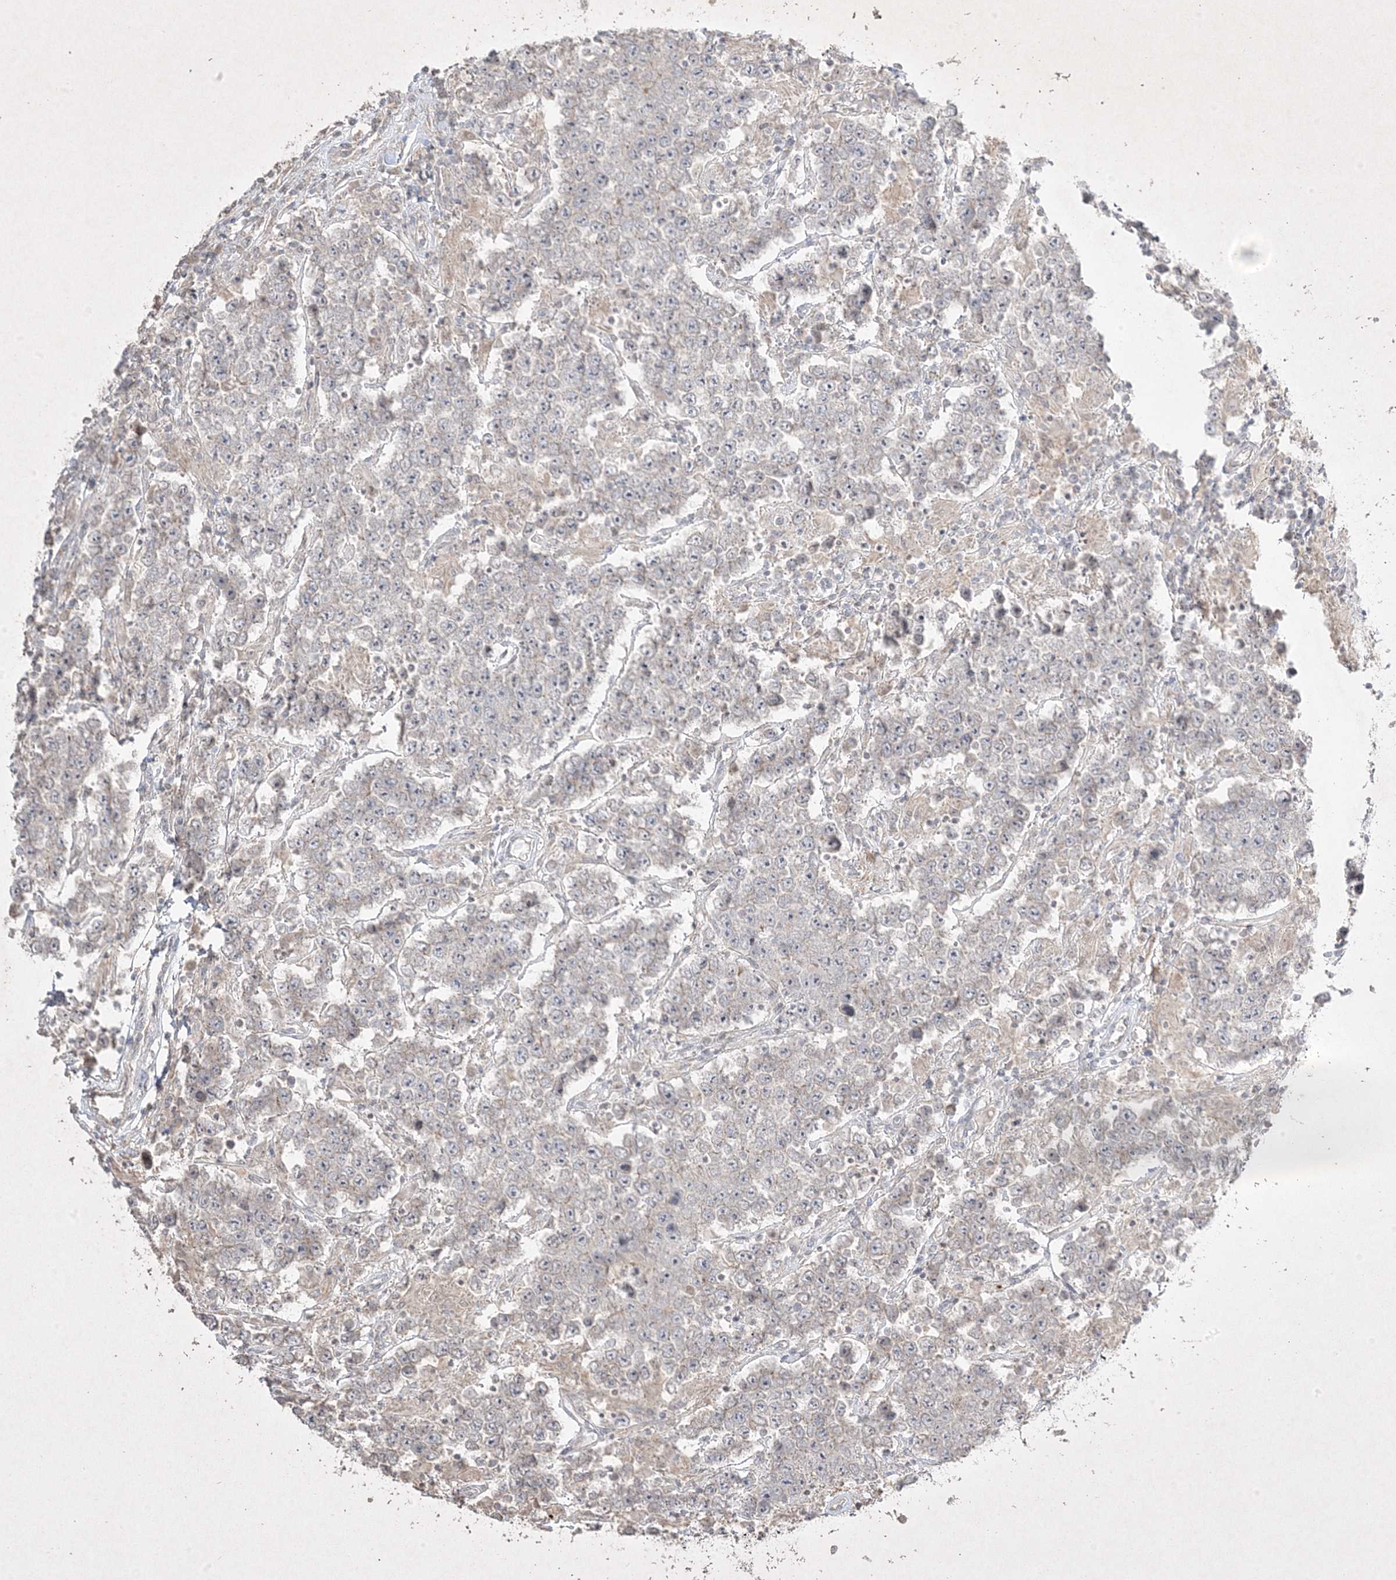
{"staining": {"intensity": "negative", "quantity": "none", "location": "none"}, "tissue": "testis cancer", "cell_type": "Tumor cells", "image_type": "cancer", "snomed": [{"axis": "morphology", "description": "Normal tissue, NOS"}, {"axis": "morphology", "description": "Urothelial carcinoma, High grade"}, {"axis": "morphology", "description": "Seminoma, NOS"}, {"axis": "morphology", "description": "Carcinoma, Embryonal, NOS"}, {"axis": "topography", "description": "Urinary bladder"}, {"axis": "topography", "description": "Testis"}], "caption": "Embryonal carcinoma (testis) stained for a protein using immunohistochemistry reveals no staining tumor cells.", "gene": "RGL4", "patient": {"sex": "male", "age": 41}}